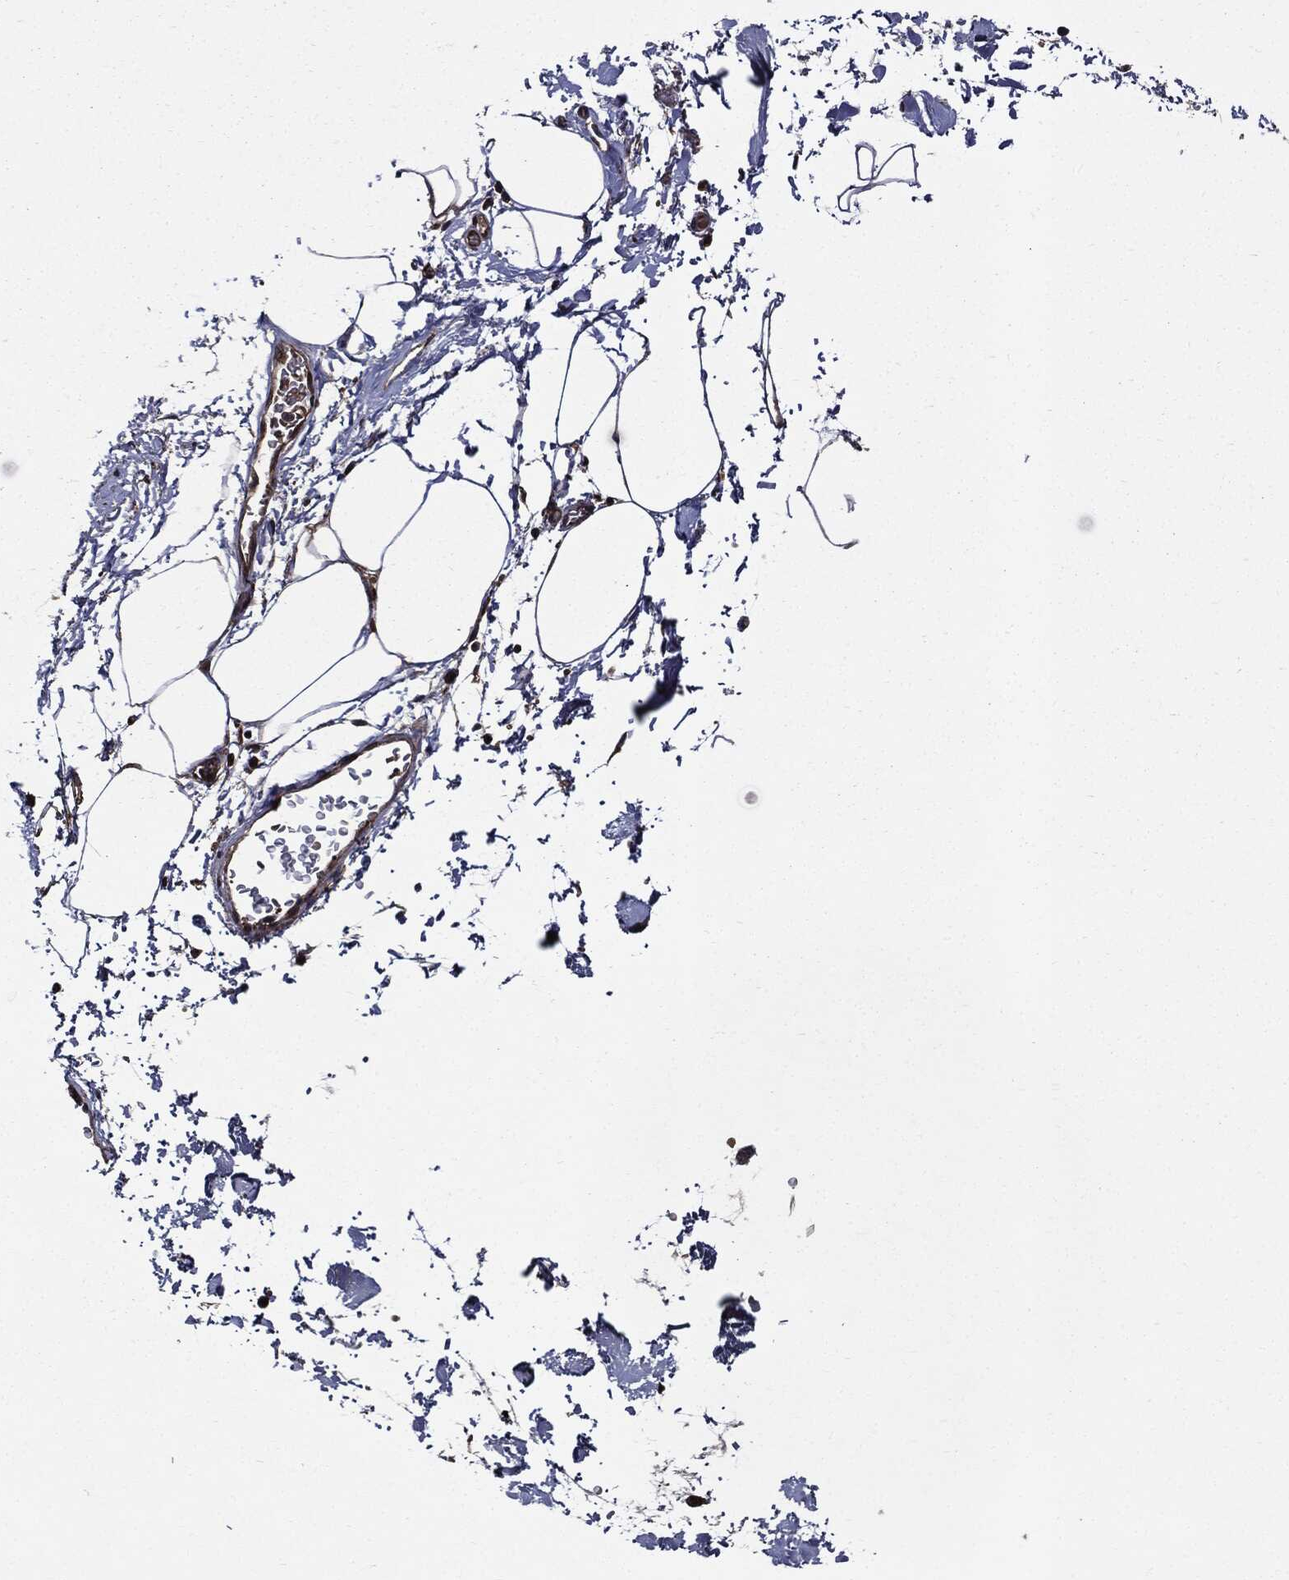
{"staining": {"intensity": "moderate", "quantity": "25%-75%", "location": "cytoplasmic/membranous"}, "tissue": "adipose tissue", "cell_type": "Adipocytes", "image_type": "normal", "snomed": [{"axis": "morphology", "description": "Normal tissue, NOS"}, {"axis": "topography", "description": "Soft tissue"}, {"axis": "topography", "description": "Adipose tissue"}, {"axis": "topography", "description": "Vascular tissue"}, {"axis": "topography", "description": "Peripheral nerve tissue"}], "caption": "The photomicrograph demonstrates staining of normal adipose tissue, revealing moderate cytoplasmic/membranous protein positivity (brown color) within adipocytes.", "gene": "HTT", "patient": {"sex": "male", "age": 68}}